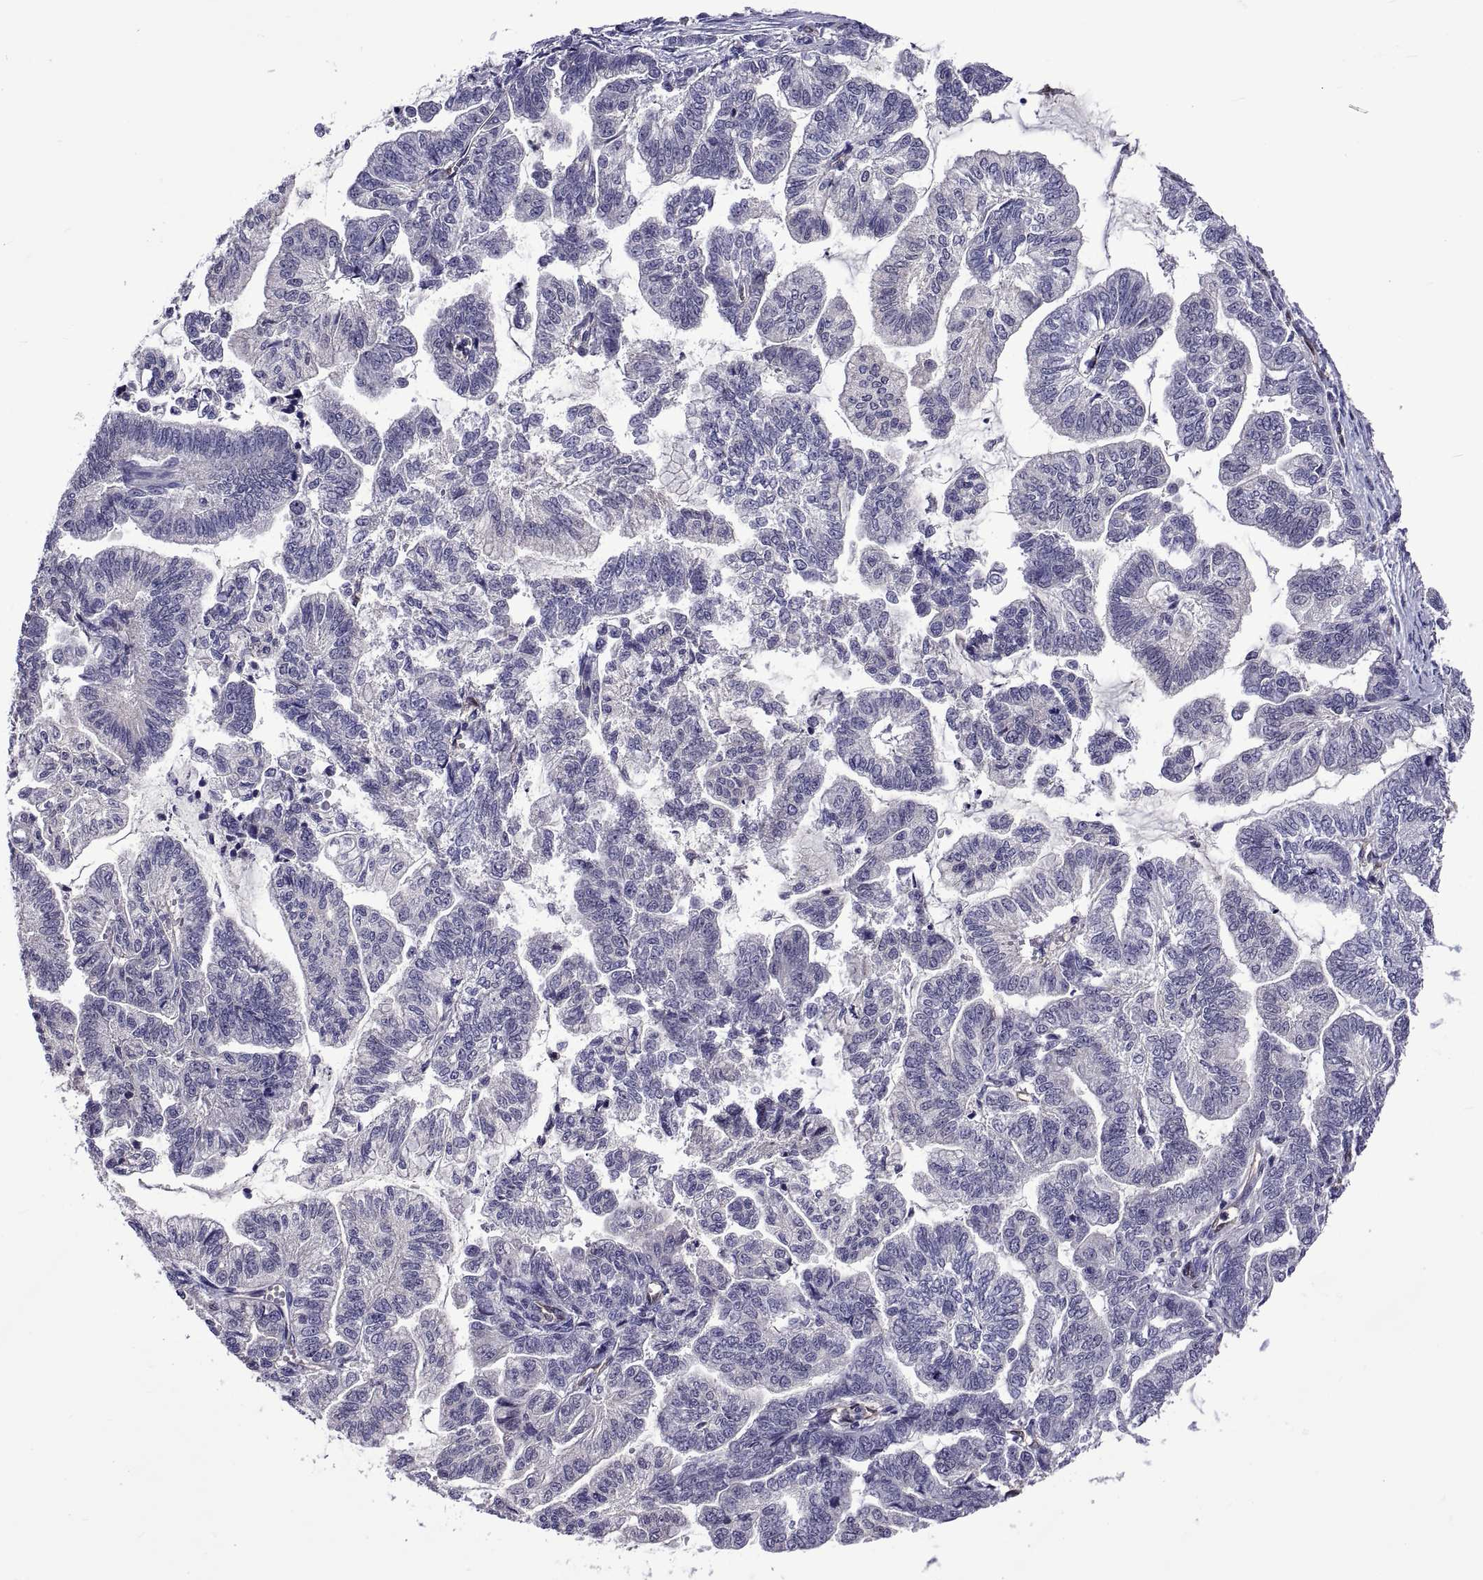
{"staining": {"intensity": "negative", "quantity": "none", "location": "none"}, "tissue": "stomach cancer", "cell_type": "Tumor cells", "image_type": "cancer", "snomed": [{"axis": "morphology", "description": "Adenocarcinoma, NOS"}, {"axis": "topography", "description": "Stomach"}], "caption": "This is a micrograph of IHC staining of stomach adenocarcinoma, which shows no staining in tumor cells. (Brightfield microscopy of DAB immunohistochemistry at high magnification).", "gene": "LCN9", "patient": {"sex": "male", "age": 83}}